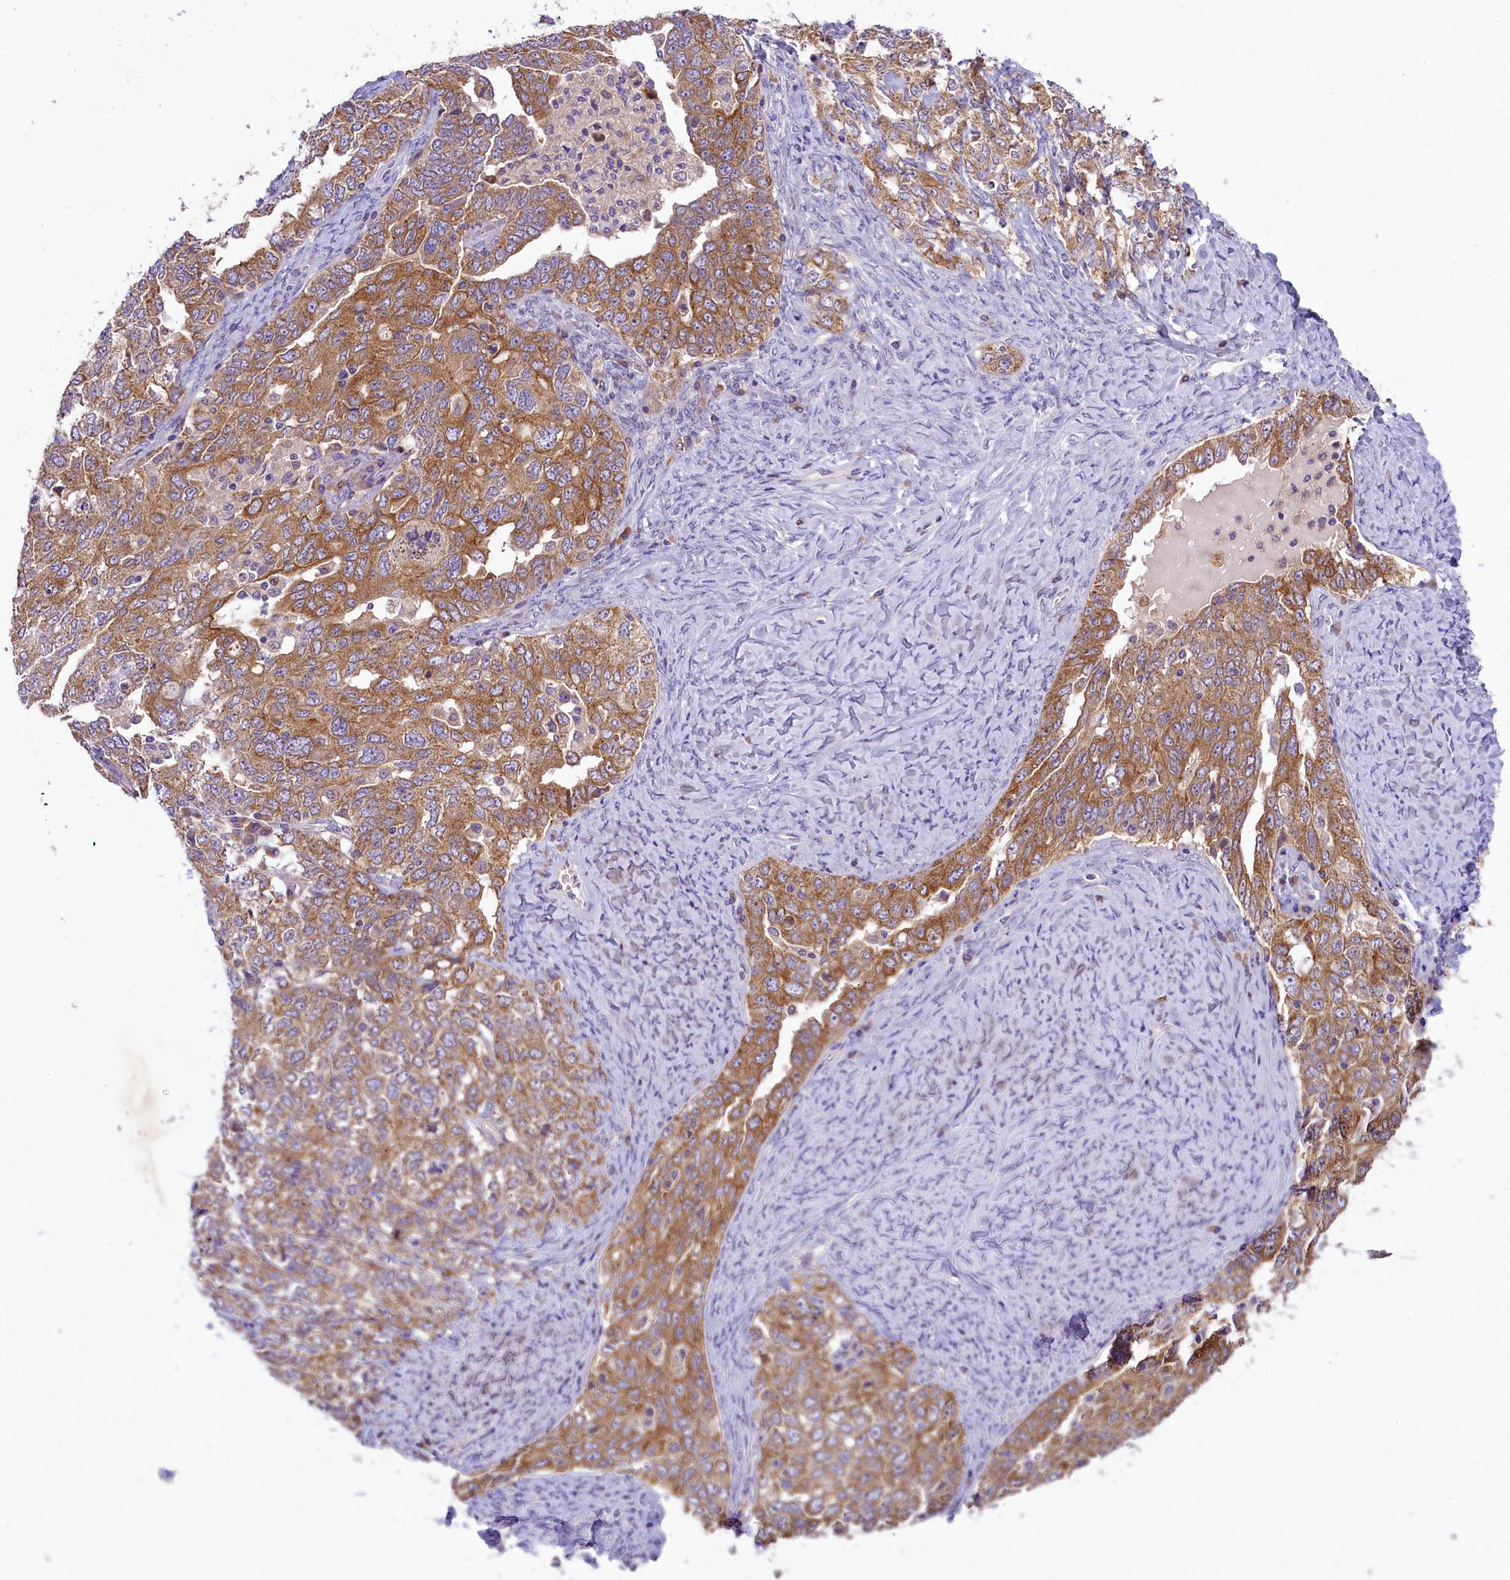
{"staining": {"intensity": "moderate", "quantity": ">75%", "location": "cytoplasmic/membranous"}, "tissue": "ovarian cancer", "cell_type": "Tumor cells", "image_type": "cancer", "snomed": [{"axis": "morphology", "description": "Carcinoma, endometroid"}, {"axis": "topography", "description": "Ovary"}], "caption": "Endometroid carcinoma (ovarian) stained for a protein (brown) exhibits moderate cytoplasmic/membranous positive staining in approximately >75% of tumor cells.", "gene": "LARP4", "patient": {"sex": "female", "age": 62}}